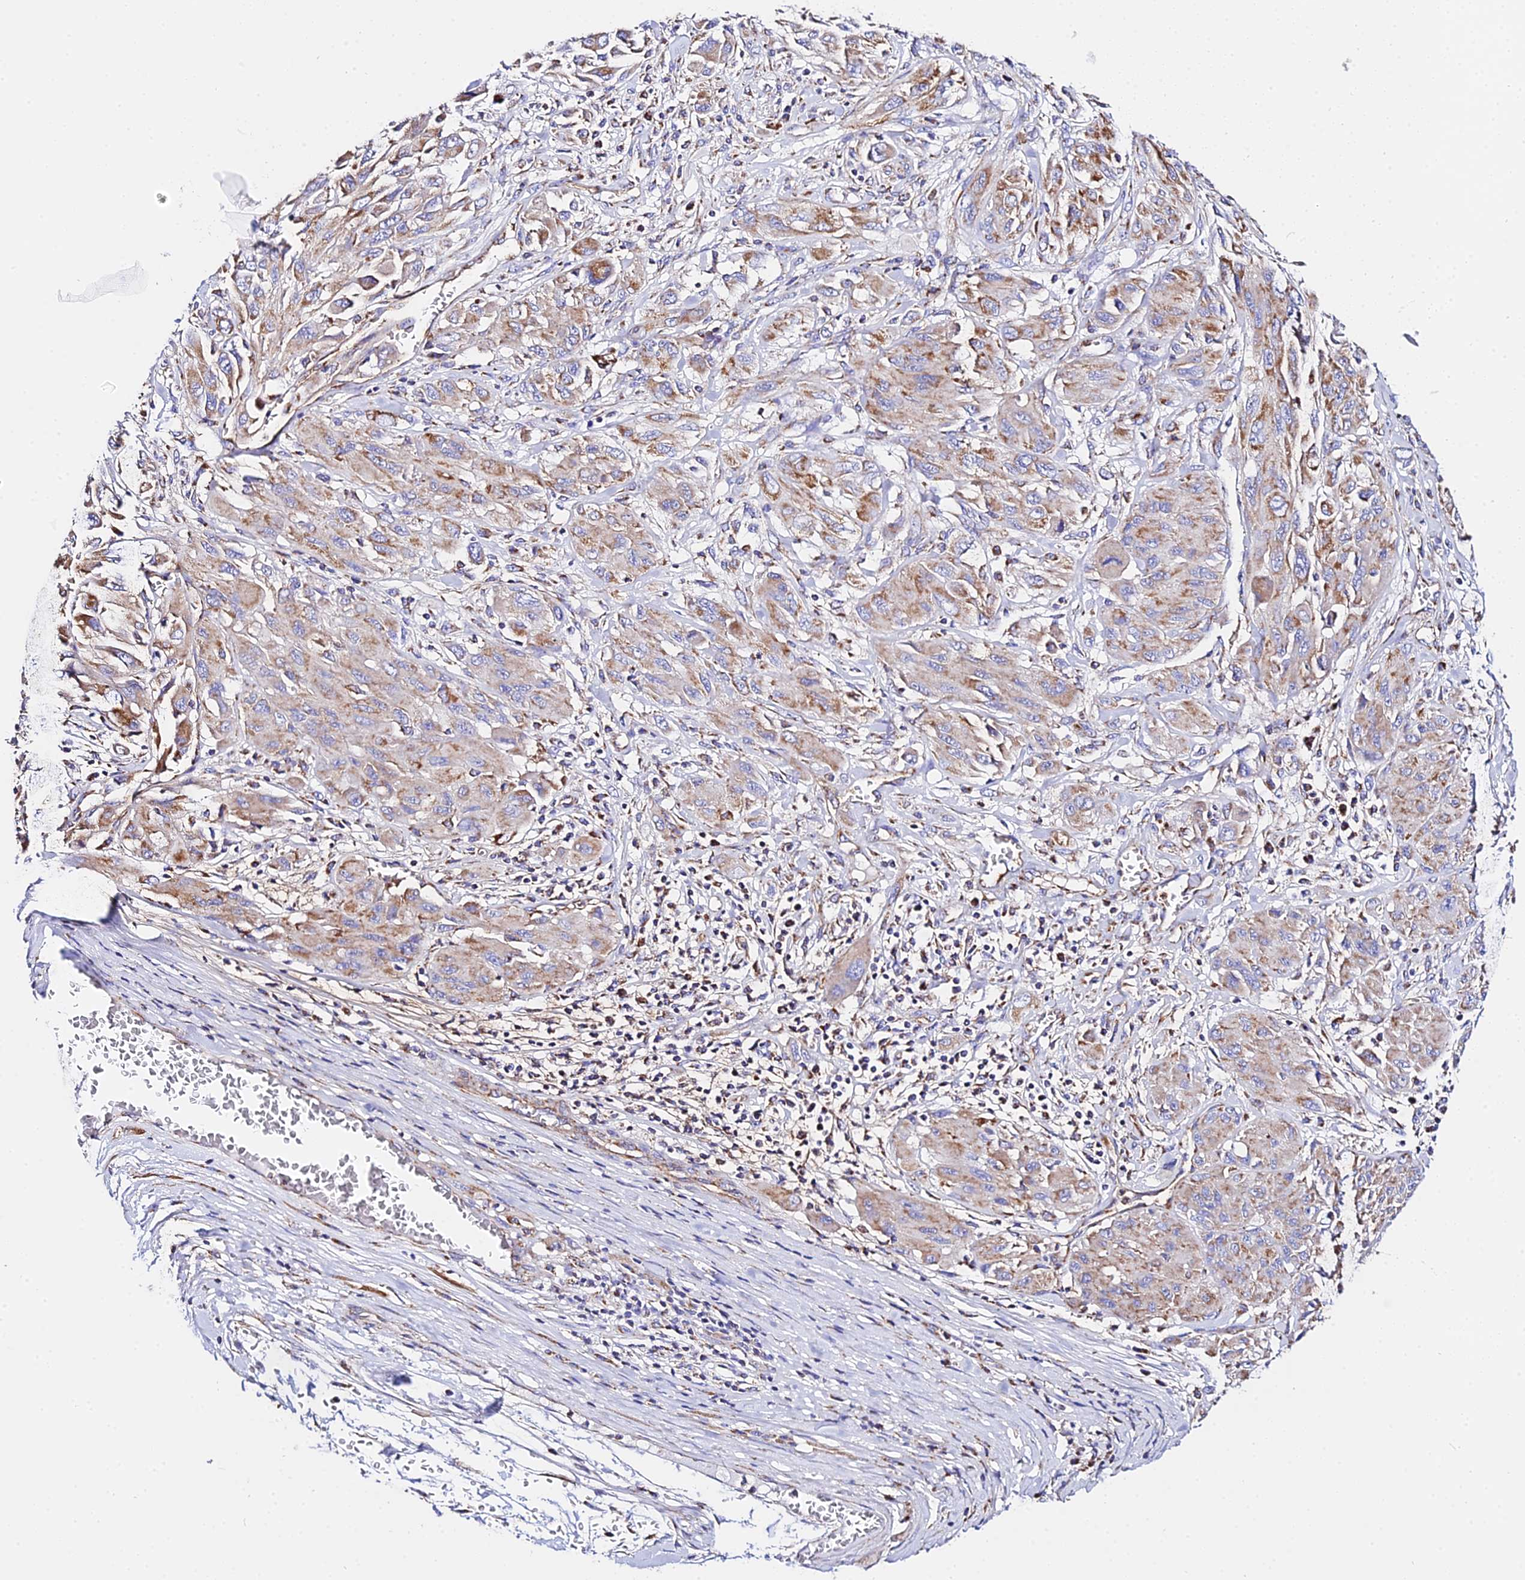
{"staining": {"intensity": "moderate", "quantity": ">75%", "location": "cytoplasmic/membranous"}, "tissue": "melanoma", "cell_type": "Tumor cells", "image_type": "cancer", "snomed": [{"axis": "morphology", "description": "Malignant melanoma, NOS"}, {"axis": "topography", "description": "Skin"}], "caption": "Immunohistochemistry (IHC) histopathology image of neoplastic tissue: melanoma stained using immunohistochemistry reveals medium levels of moderate protein expression localized specifically in the cytoplasmic/membranous of tumor cells, appearing as a cytoplasmic/membranous brown color.", "gene": "ZNF573", "patient": {"sex": "female", "age": 91}}